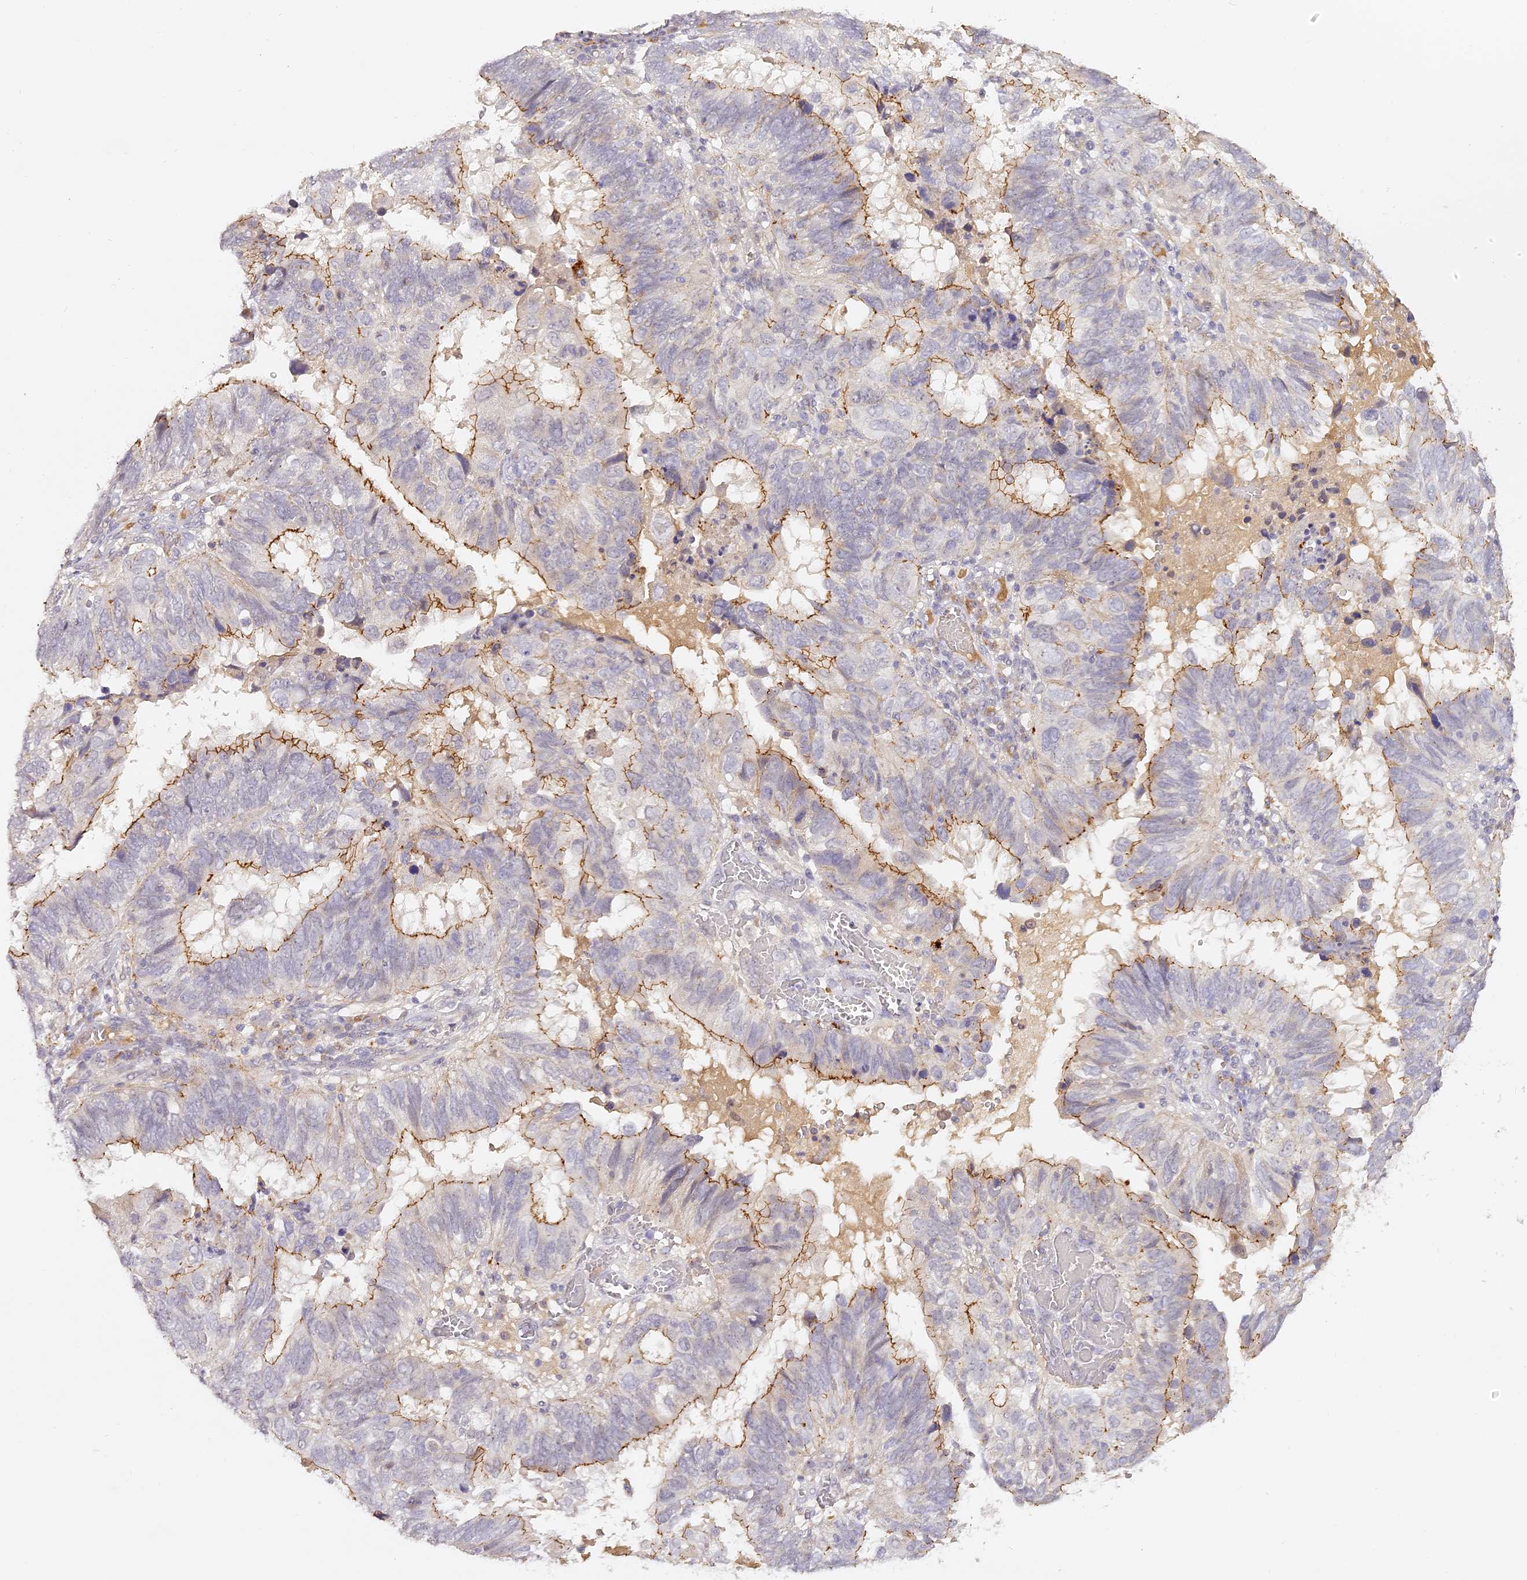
{"staining": {"intensity": "moderate", "quantity": "25%-75%", "location": "cytoplasmic/membranous"}, "tissue": "endometrial cancer", "cell_type": "Tumor cells", "image_type": "cancer", "snomed": [{"axis": "morphology", "description": "Adenocarcinoma, NOS"}, {"axis": "topography", "description": "Uterus"}], "caption": "This photomicrograph shows adenocarcinoma (endometrial) stained with immunohistochemistry (IHC) to label a protein in brown. The cytoplasmic/membranous of tumor cells show moderate positivity for the protein. Nuclei are counter-stained blue.", "gene": "ELL3", "patient": {"sex": "female", "age": 77}}